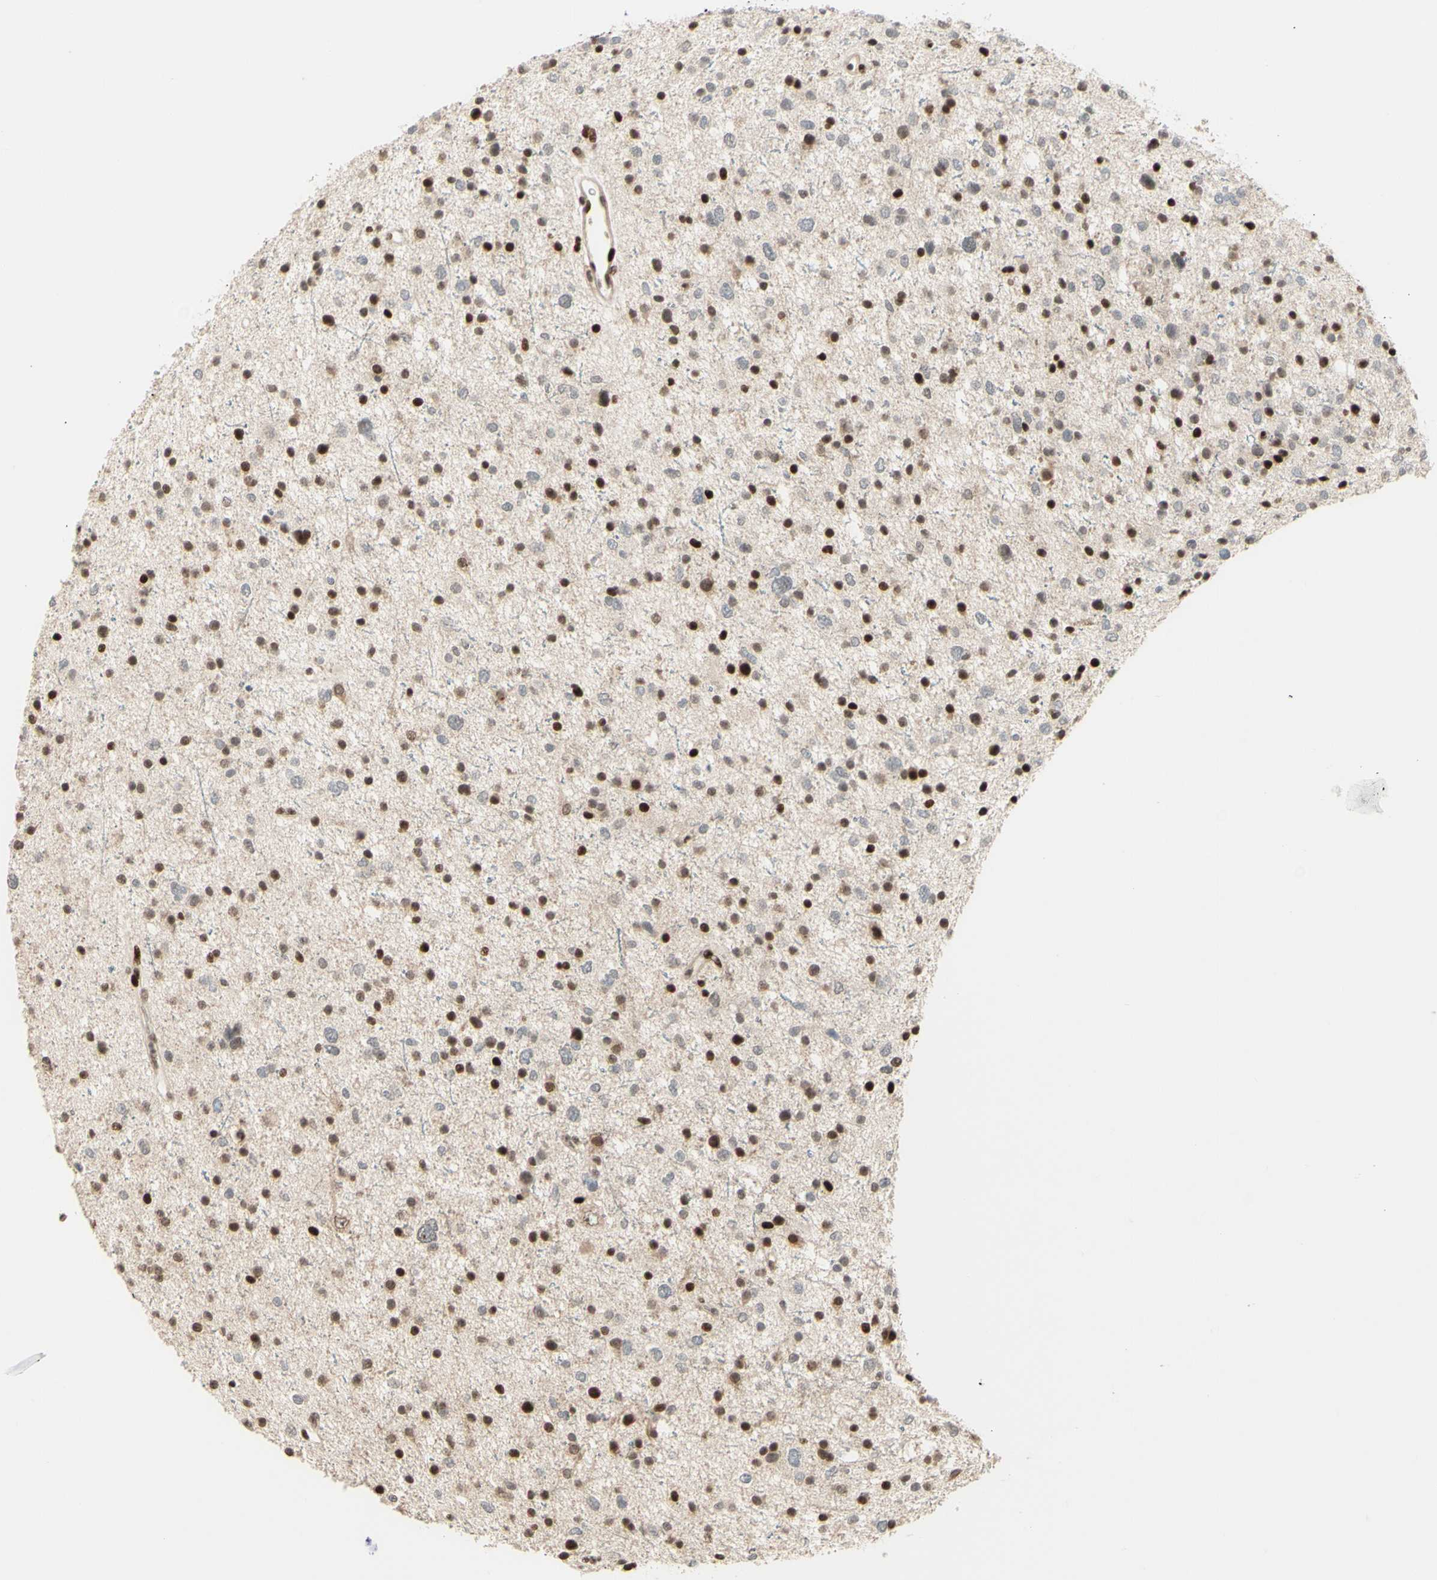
{"staining": {"intensity": "strong", "quantity": "25%-75%", "location": "nuclear"}, "tissue": "glioma", "cell_type": "Tumor cells", "image_type": "cancer", "snomed": [{"axis": "morphology", "description": "Glioma, malignant, Low grade"}, {"axis": "topography", "description": "Brain"}], "caption": "High-magnification brightfield microscopy of glioma stained with DAB (brown) and counterstained with hematoxylin (blue). tumor cells exhibit strong nuclear positivity is appreciated in approximately25%-75% of cells. (Stains: DAB in brown, nuclei in blue, Microscopy: brightfield microscopy at high magnification).", "gene": "CDKL5", "patient": {"sex": "female", "age": 37}}